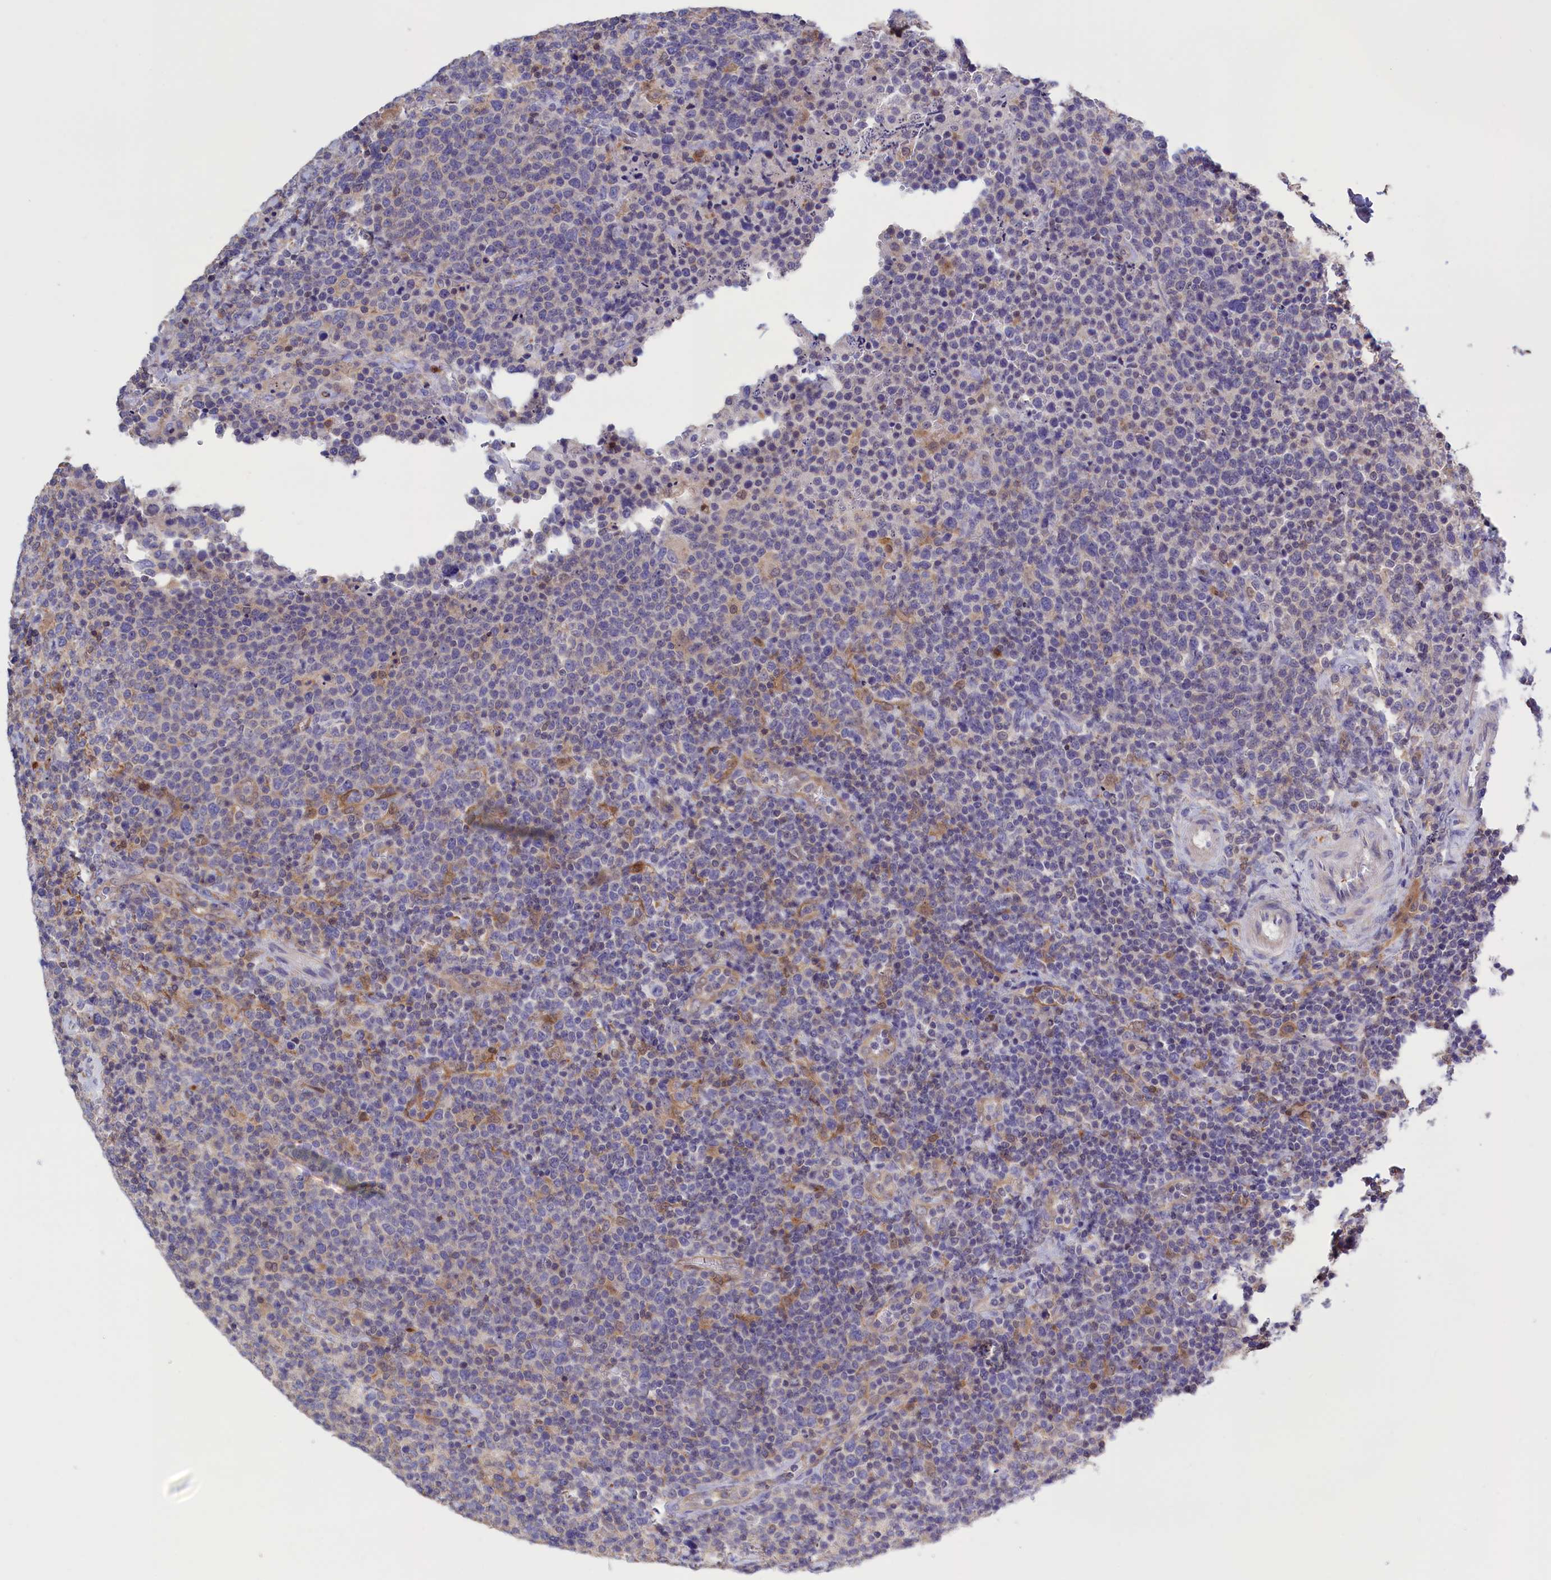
{"staining": {"intensity": "negative", "quantity": "none", "location": "none"}, "tissue": "lymphoma", "cell_type": "Tumor cells", "image_type": "cancer", "snomed": [{"axis": "morphology", "description": "Malignant lymphoma, non-Hodgkin's type, High grade"}, {"axis": "topography", "description": "Lymph node"}], "caption": "A photomicrograph of human lymphoma is negative for staining in tumor cells. (Brightfield microscopy of DAB (3,3'-diaminobenzidine) IHC at high magnification).", "gene": "ARHGAP18", "patient": {"sex": "male", "age": 61}}